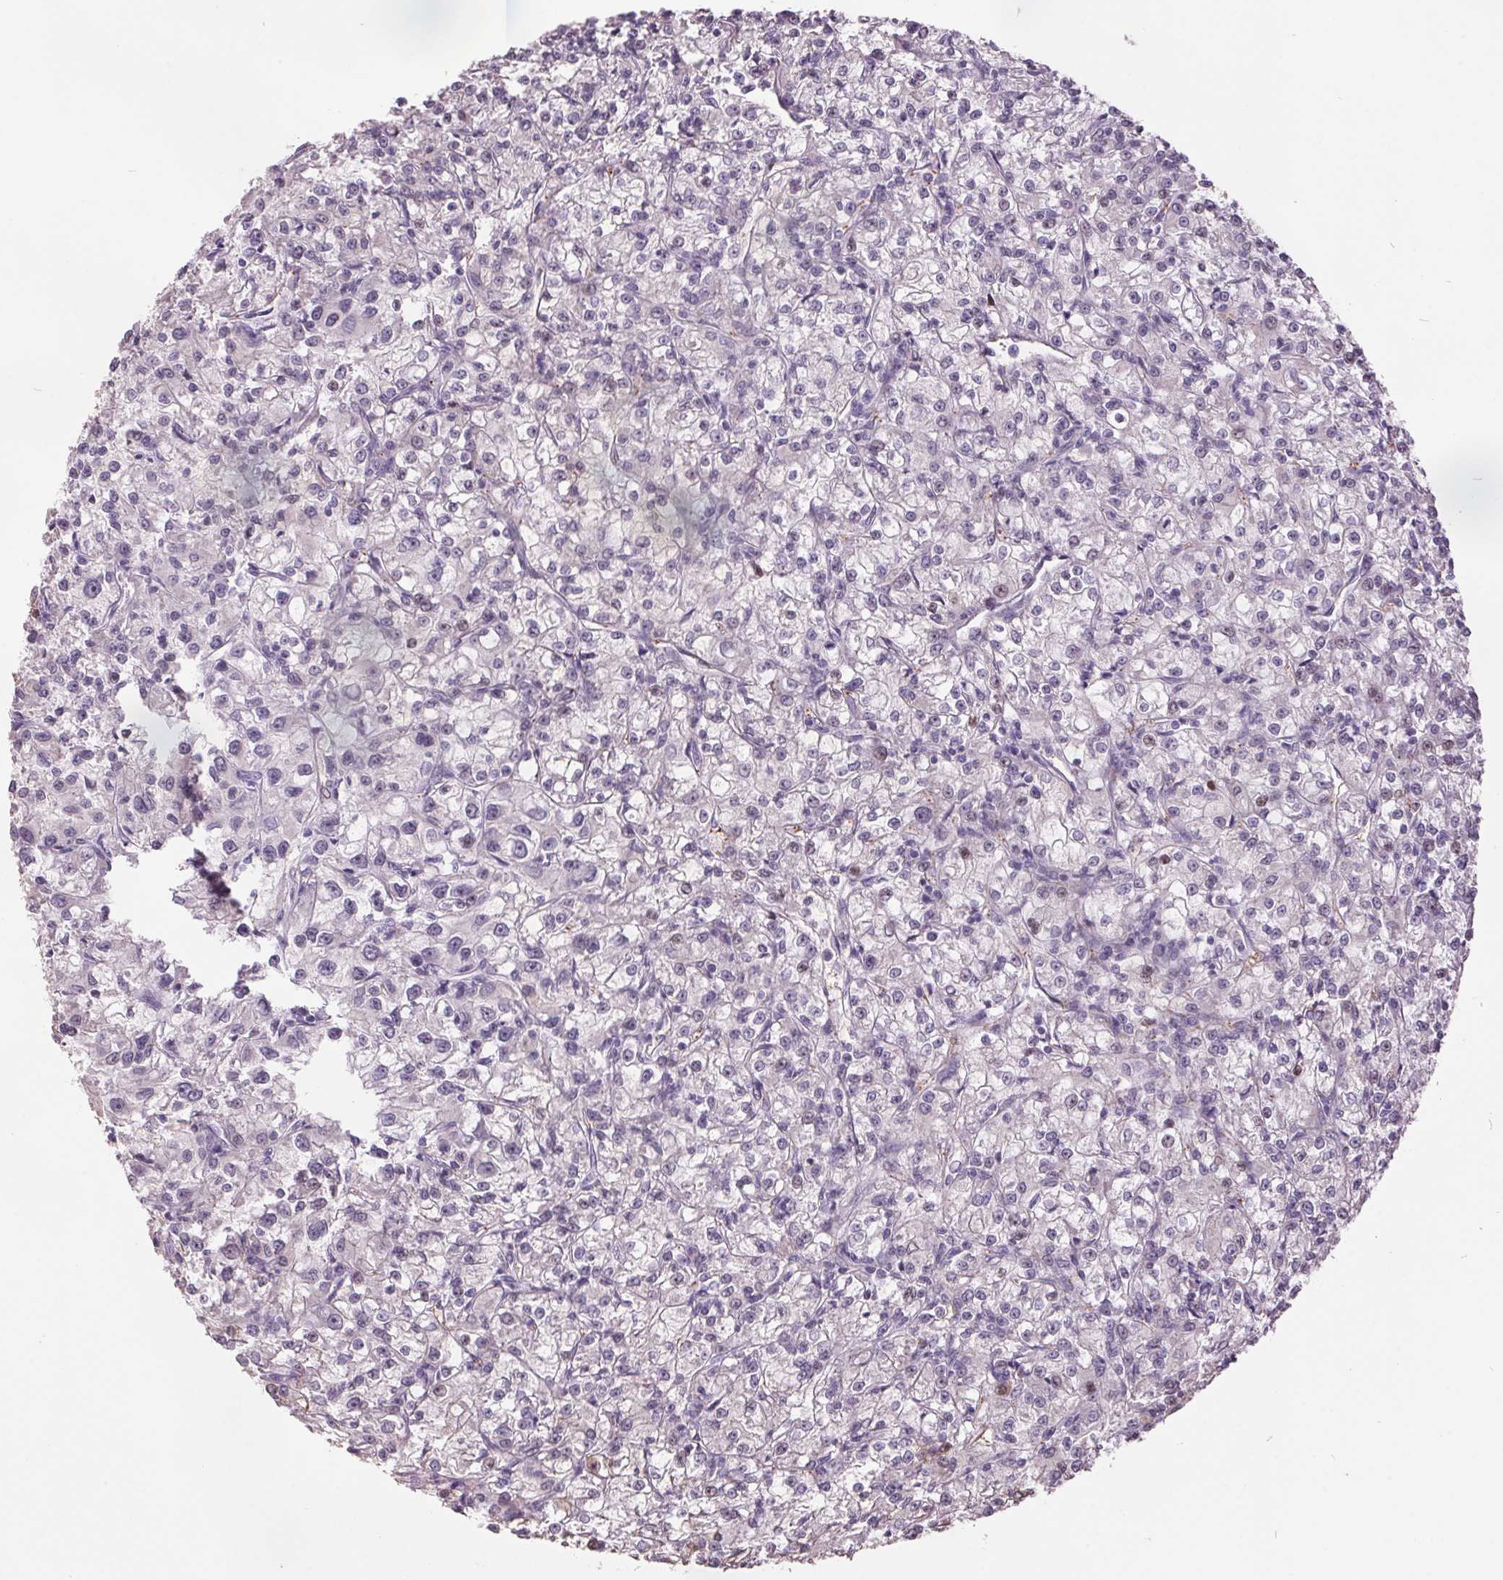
{"staining": {"intensity": "negative", "quantity": "none", "location": "none"}, "tissue": "renal cancer", "cell_type": "Tumor cells", "image_type": "cancer", "snomed": [{"axis": "morphology", "description": "Adenocarcinoma, NOS"}, {"axis": "topography", "description": "Kidney"}], "caption": "High power microscopy image of an IHC histopathology image of renal cancer, revealing no significant staining in tumor cells.", "gene": "C2orf16", "patient": {"sex": "female", "age": 59}}